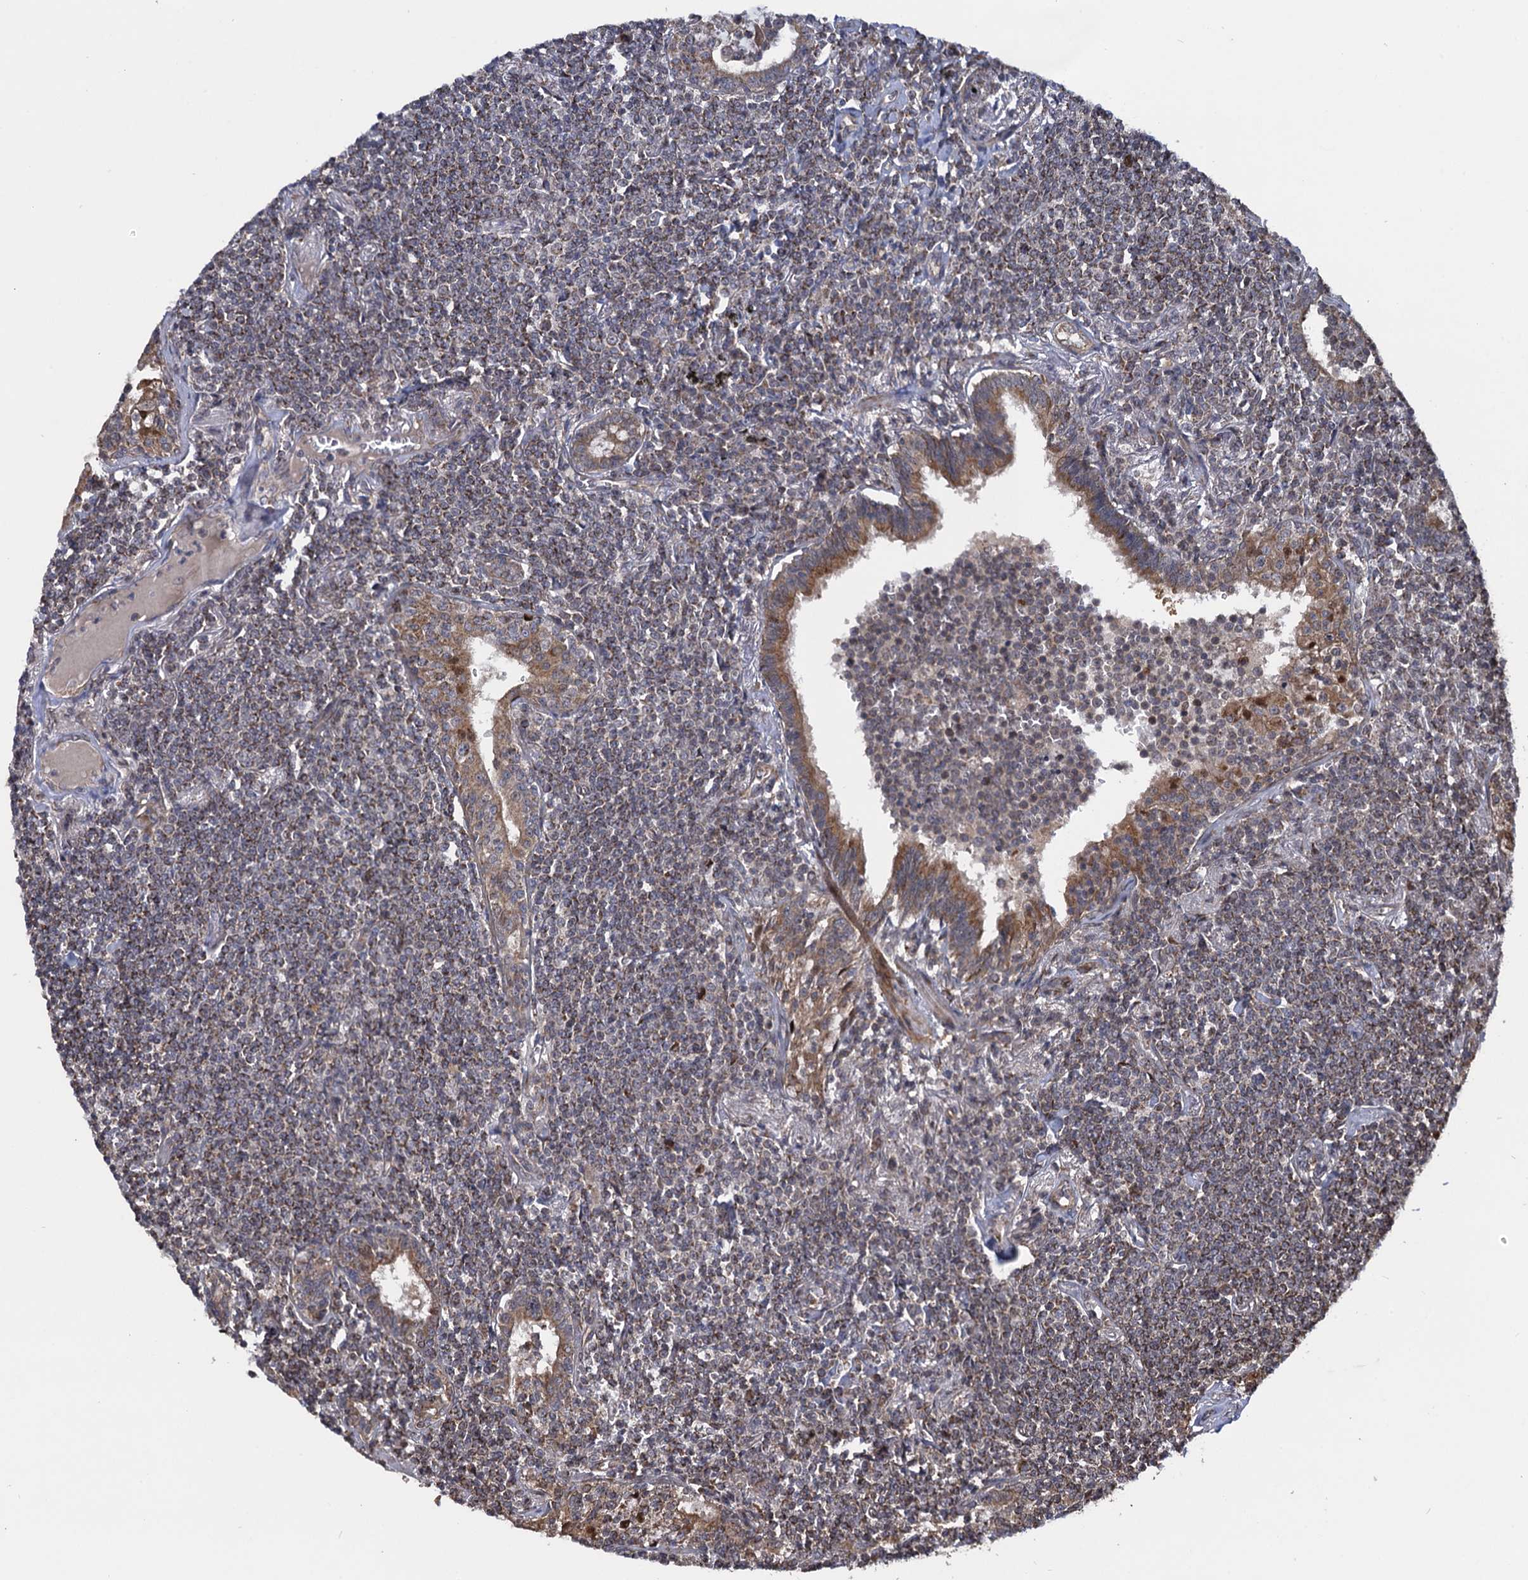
{"staining": {"intensity": "moderate", "quantity": ">75%", "location": "cytoplasmic/membranous"}, "tissue": "lymphoma", "cell_type": "Tumor cells", "image_type": "cancer", "snomed": [{"axis": "morphology", "description": "Malignant lymphoma, non-Hodgkin's type, Low grade"}, {"axis": "topography", "description": "Lung"}], "caption": "Tumor cells demonstrate medium levels of moderate cytoplasmic/membranous staining in approximately >75% of cells in malignant lymphoma, non-Hodgkin's type (low-grade). (DAB = brown stain, brightfield microscopy at high magnification).", "gene": "HAUS1", "patient": {"sex": "female", "age": 71}}